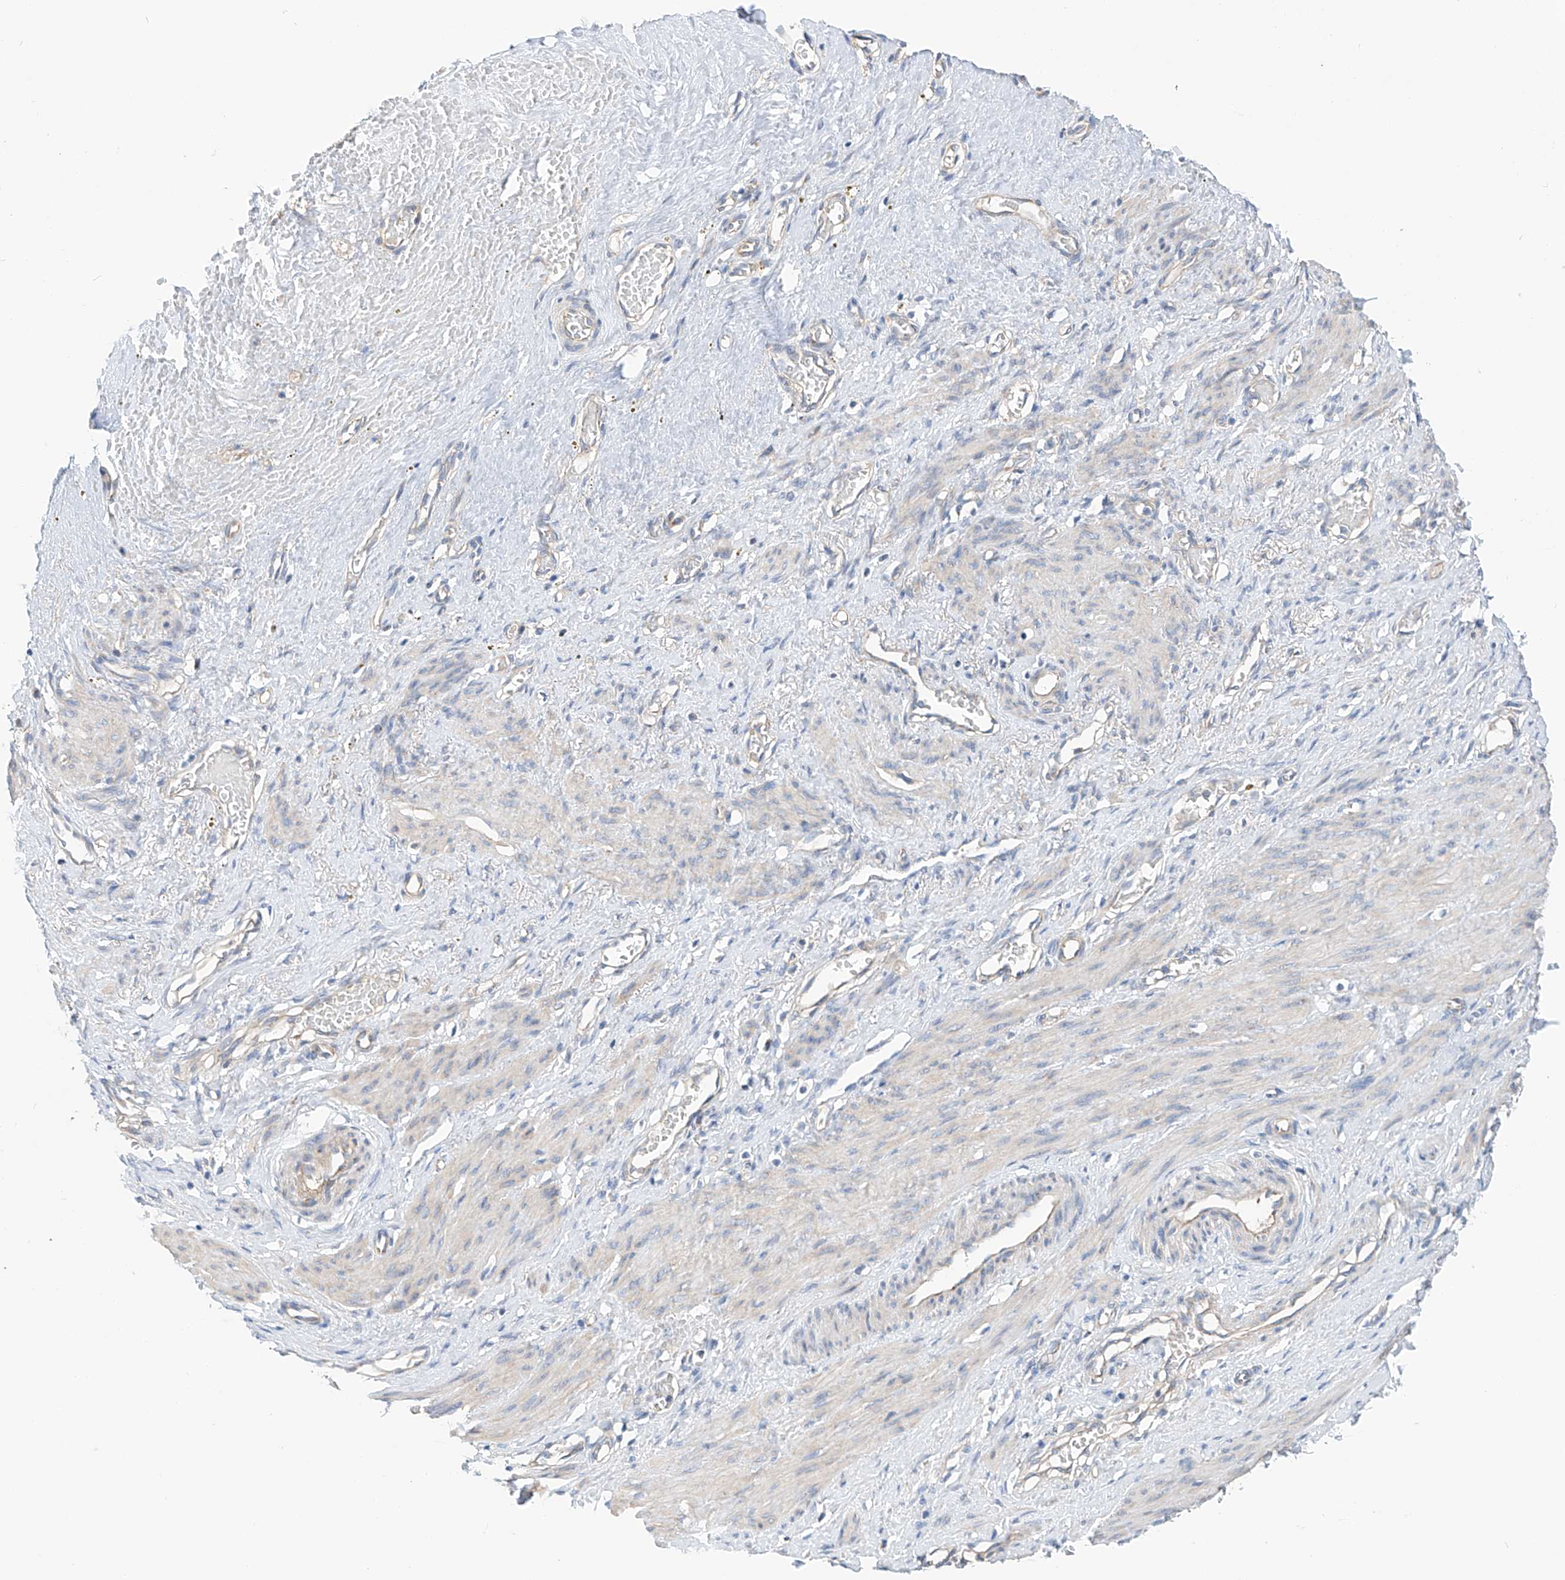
{"staining": {"intensity": "negative", "quantity": "none", "location": "none"}, "tissue": "smooth muscle", "cell_type": "Smooth muscle cells", "image_type": "normal", "snomed": [{"axis": "morphology", "description": "Normal tissue, NOS"}, {"axis": "topography", "description": "Endometrium"}], "caption": "Image shows no significant protein positivity in smooth muscle cells of normal smooth muscle. Brightfield microscopy of IHC stained with DAB (3,3'-diaminobenzidine) (brown) and hematoxylin (blue), captured at high magnification.", "gene": "SLC22A7", "patient": {"sex": "female", "age": 33}}